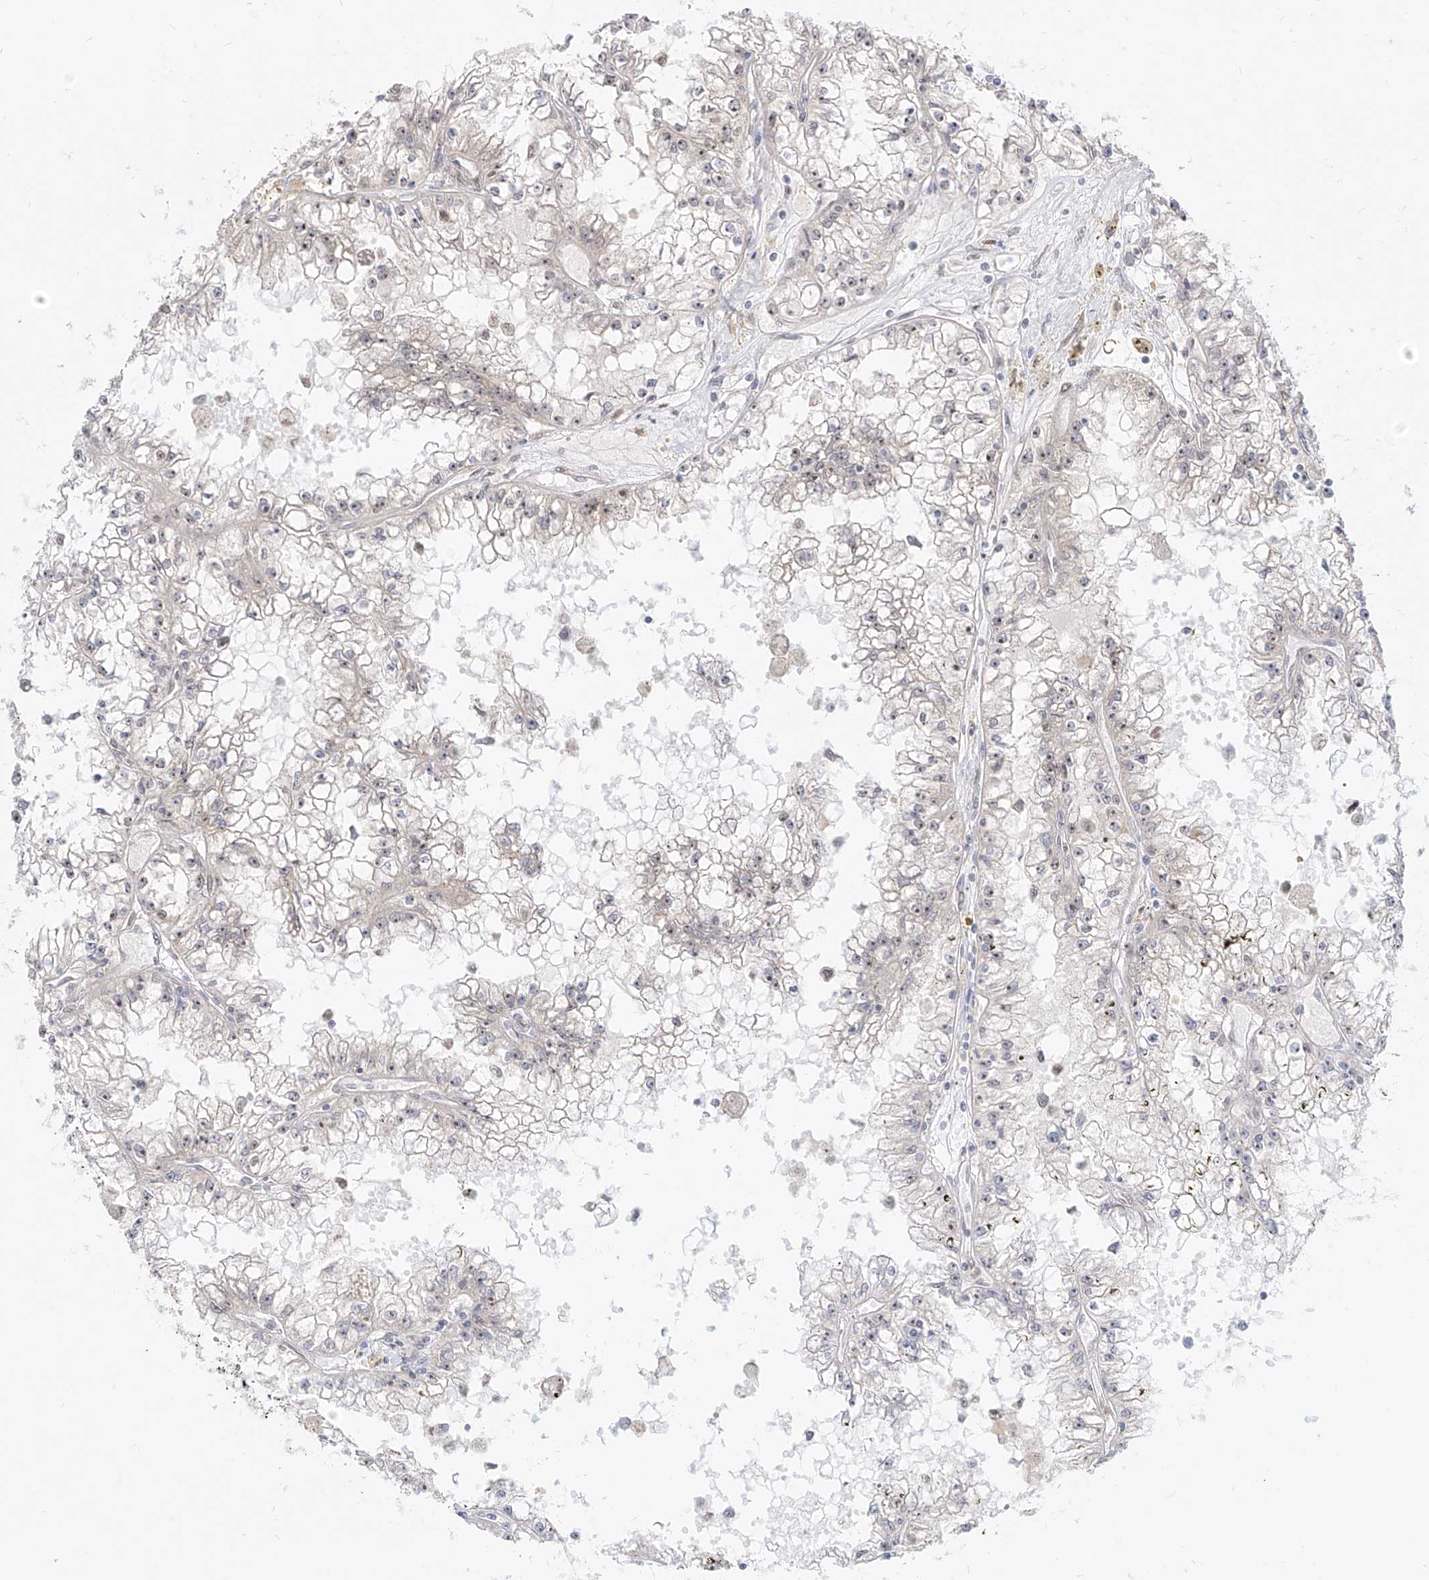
{"staining": {"intensity": "weak", "quantity": "<25%", "location": "nuclear"}, "tissue": "renal cancer", "cell_type": "Tumor cells", "image_type": "cancer", "snomed": [{"axis": "morphology", "description": "Adenocarcinoma, NOS"}, {"axis": "topography", "description": "Kidney"}], "caption": "Tumor cells are negative for protein expression in human adenocarcinoma (renal).", "gene": "ZNF710", "patient": {"sex": "male", "age": 56}}